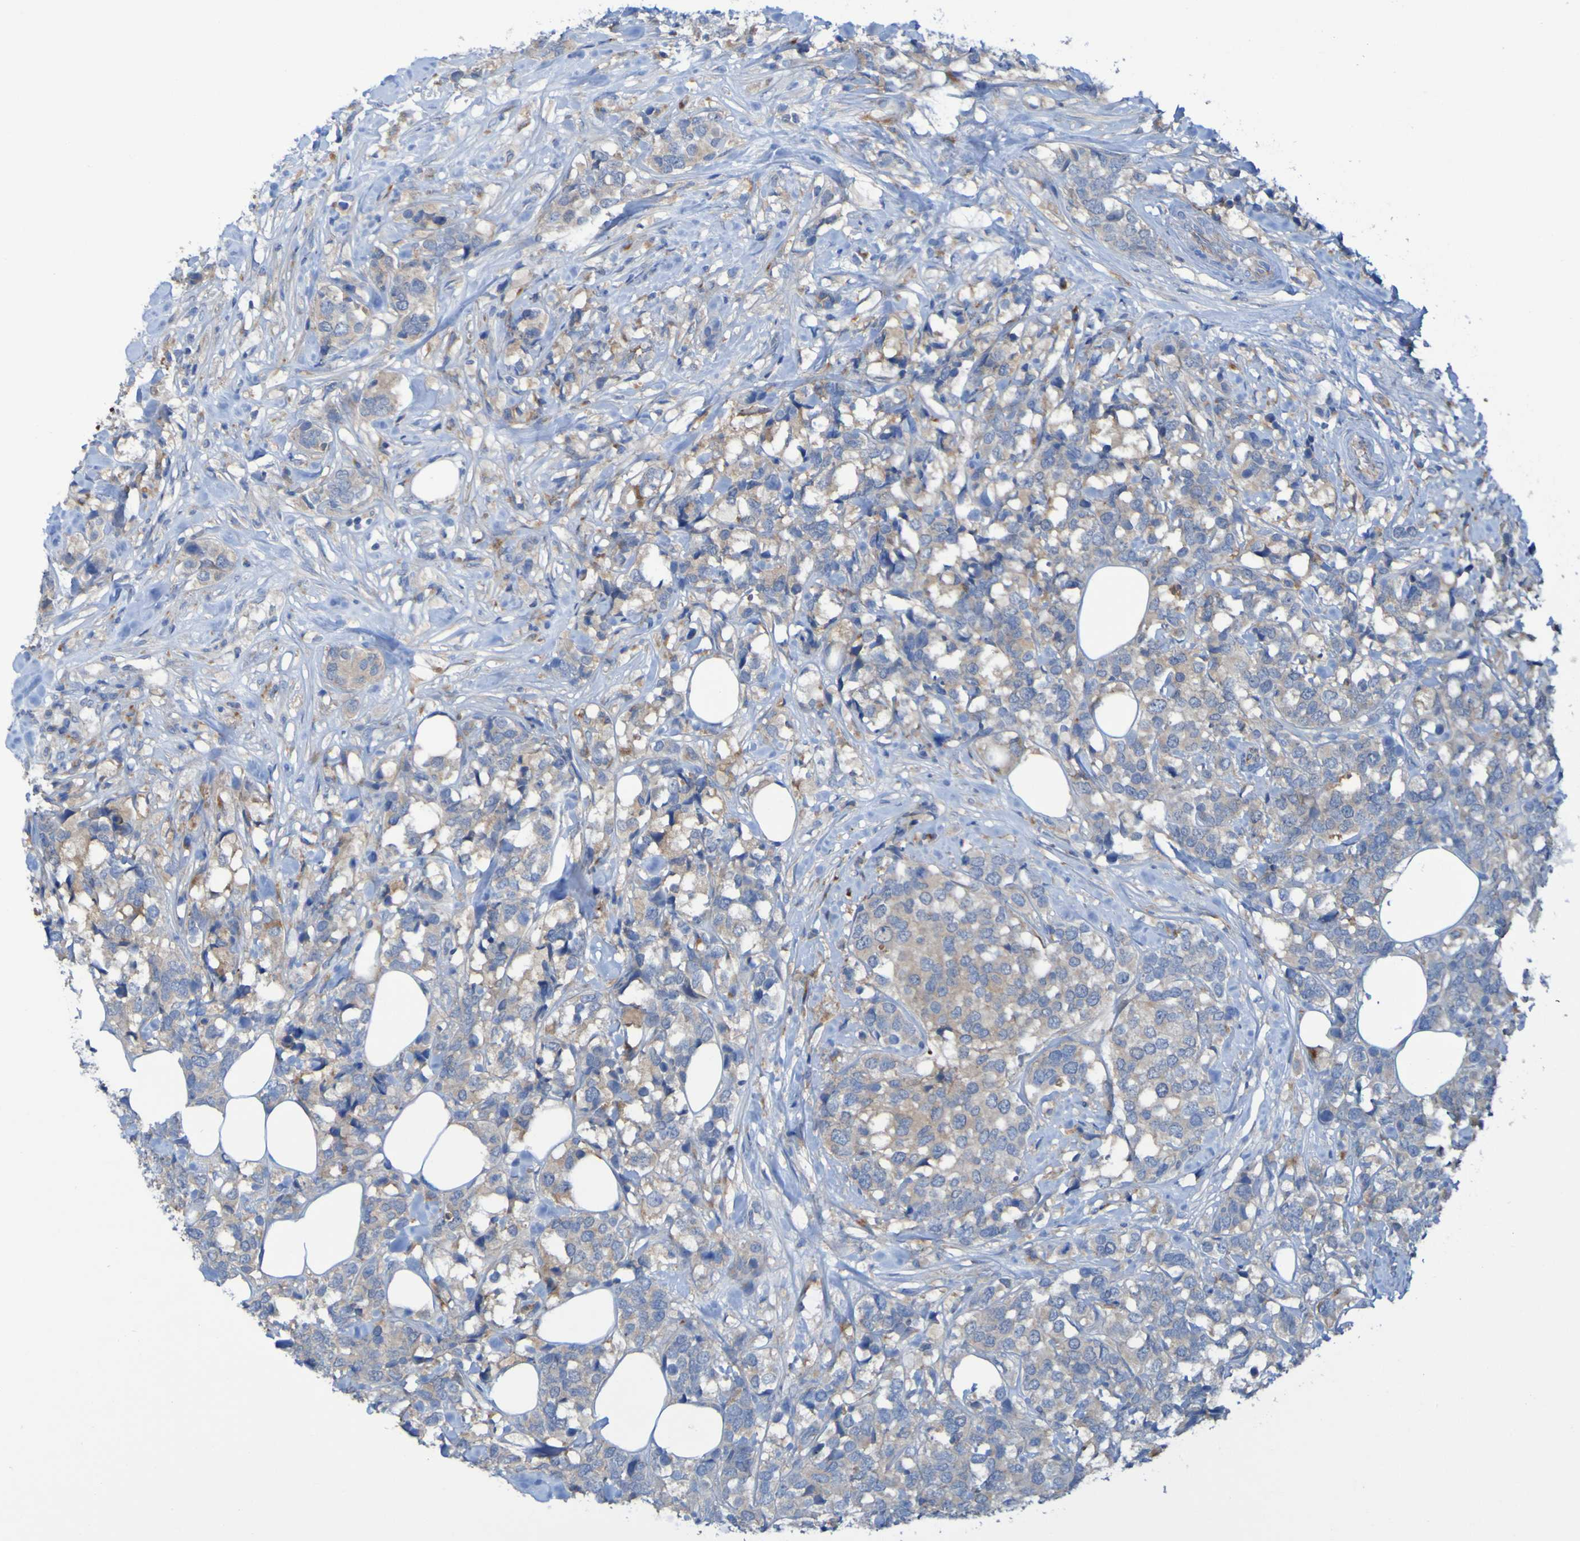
{"staining": {"intensity": "weak", "quantity": ">75%", "location": "cytoplasmic/membranous"}, "tissue": "breast cancer", "cell_type": "Tumor cells", "image_type": "cancer", "snomed": [{"axis": "morphology", "description": "Lobular carcinoma"}, {"axis": "topography", "description": "Breast"}], "caption": "Brown immunohistochemical staining in human lobular carcinoma (breast) exhibits weak cytoplasmic/membranous expression in about >75% of tumor cells. Immunohistochemistry (ihc) stains the protein in brown and the nuclei are stained blue.", "gene": "ARHGEF16", "patient": {"sex": "female", "age": 59}}